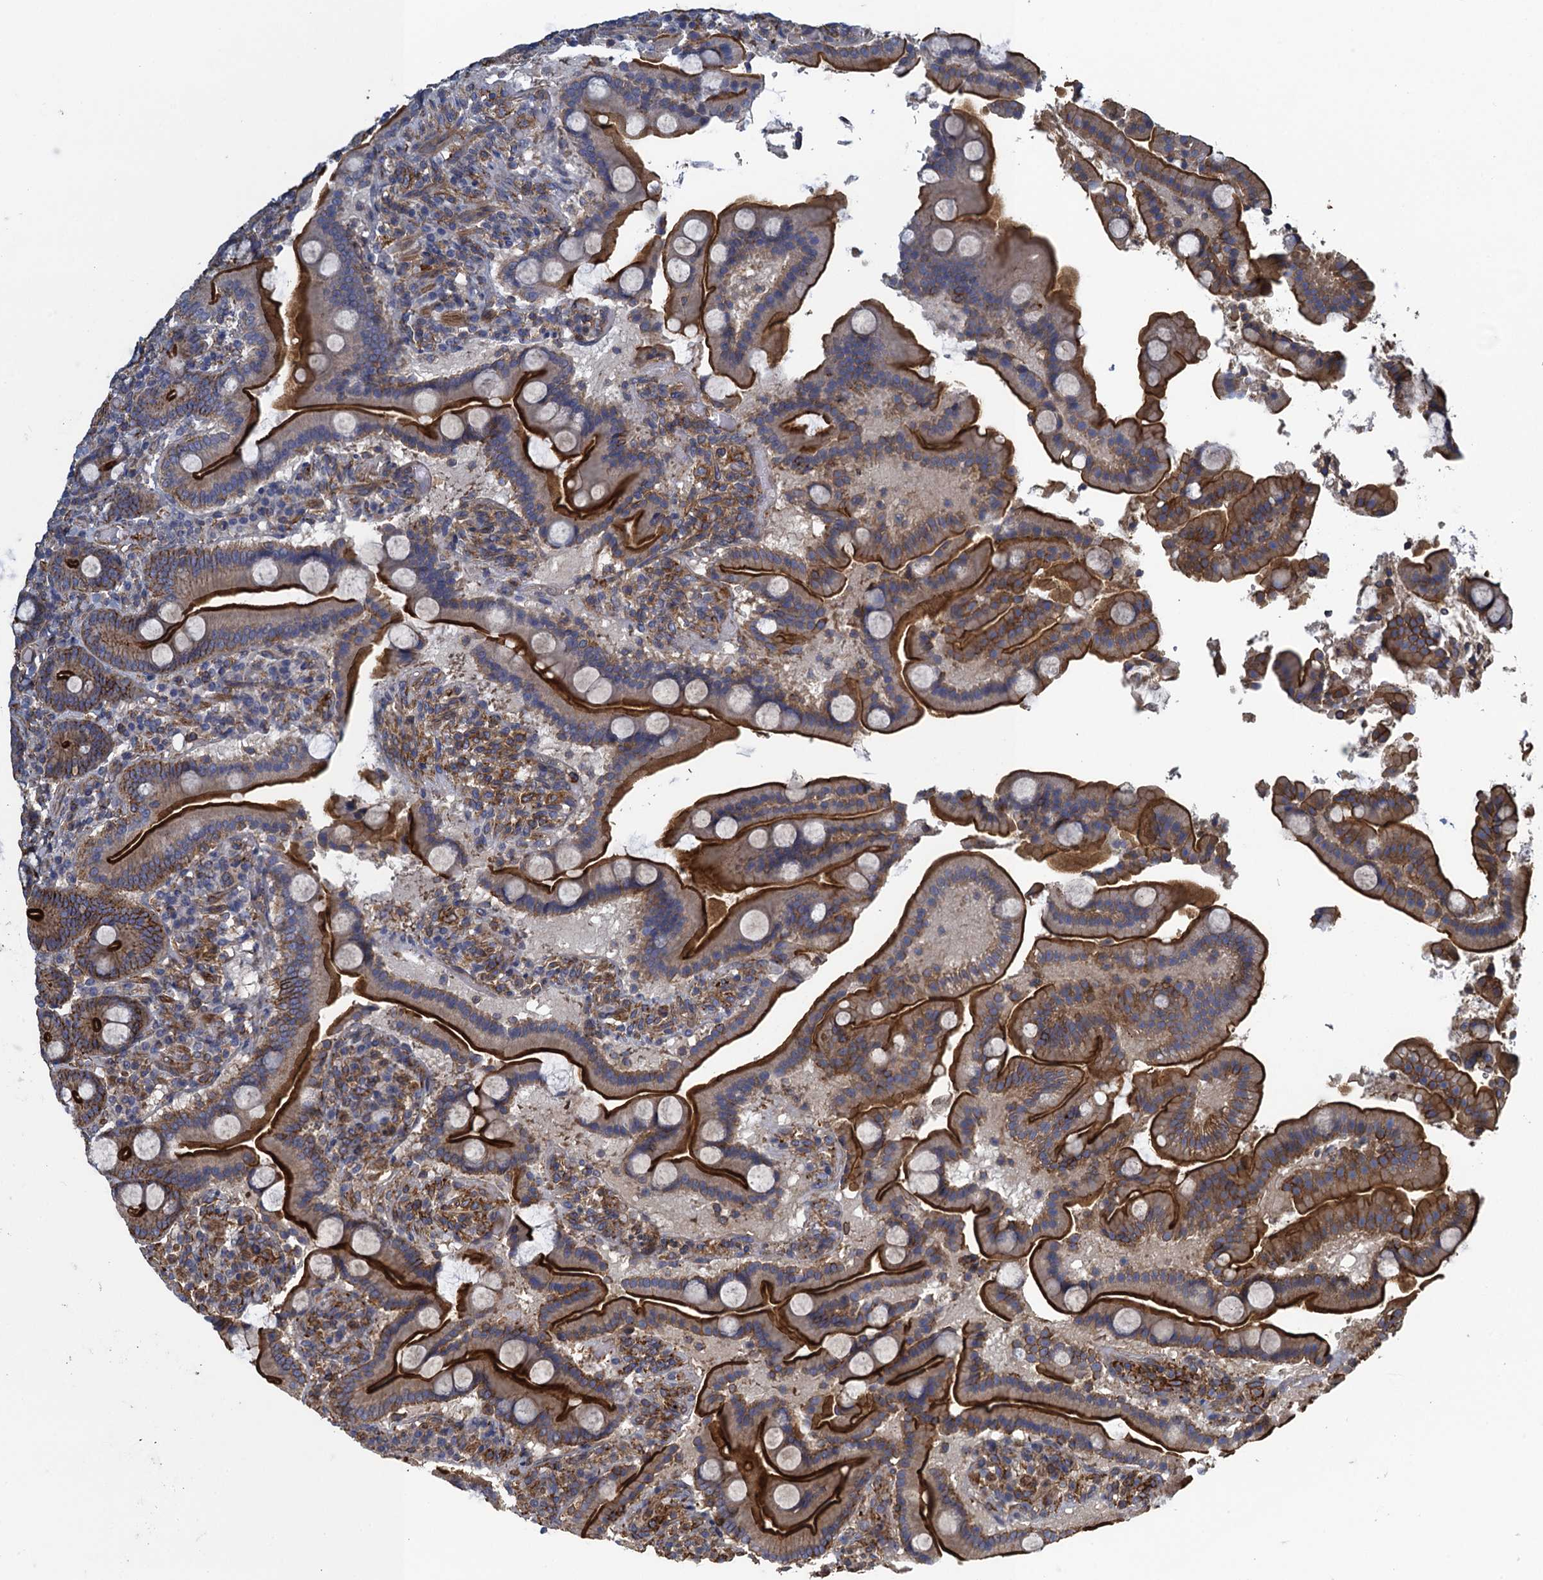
{"staining": {"intensity": "strong", "quantity": ">75%", "location": "cytoplasmic/membranous"}, "tissue": "duodenum", "cell_type": "Glandular cells", "image_type": "normal", "snomed": [{"axis": "morphology", "description": "Normal tissue, NOS"}, {"axis": "topography", "description": "Duodenum"}], "caption": "A photomicrograph of duodenum stained for a protein exhibits strong cytoplasmic/membranous brown staining in glandular cells.", "gene": "PROSER2", "patient": {"sex": "male", "age": 55}}